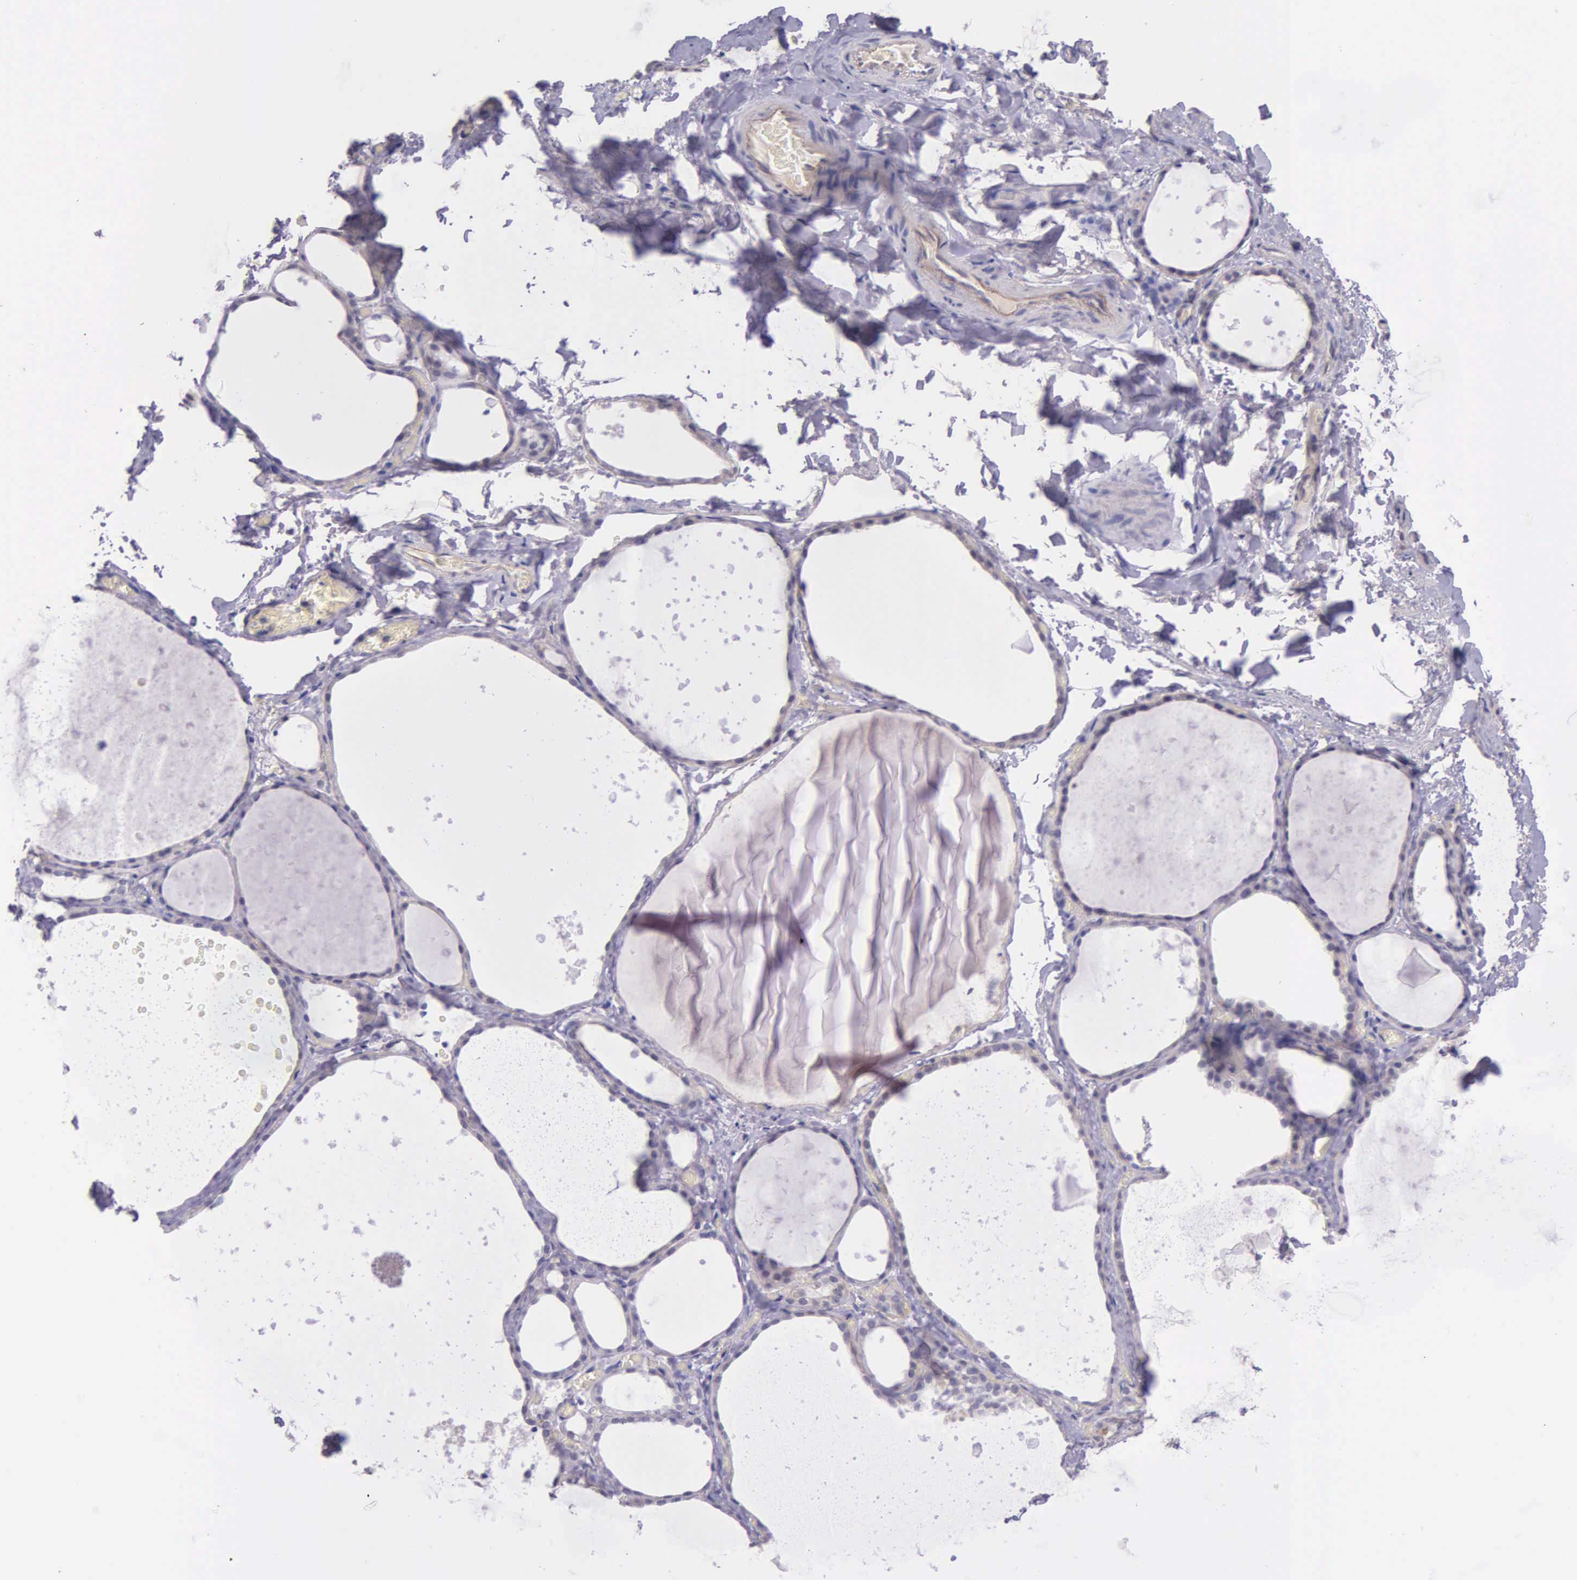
{"staining": {"intensity": "negative", "quantity": "none", "location": "none"}, "tissue": "thyroid gland", "cell_type": "Glandular cells", "image_type": "normal", "snomed": [{"axis": "morphology", "description": "Normal tissue, NOS"}, {"axis": "topography", "description": "Thyroid gland"}], "caption": "DAB (3,3'-diaminobenzidine) immunohistochemical staining of benign thyroid gland shows no significant positivity in glandular cells. (Brightfield microscopy of DAB IHC at high magnification).", "gene": "THSD7A", "patient": {"sex": "male", "age": 76}}